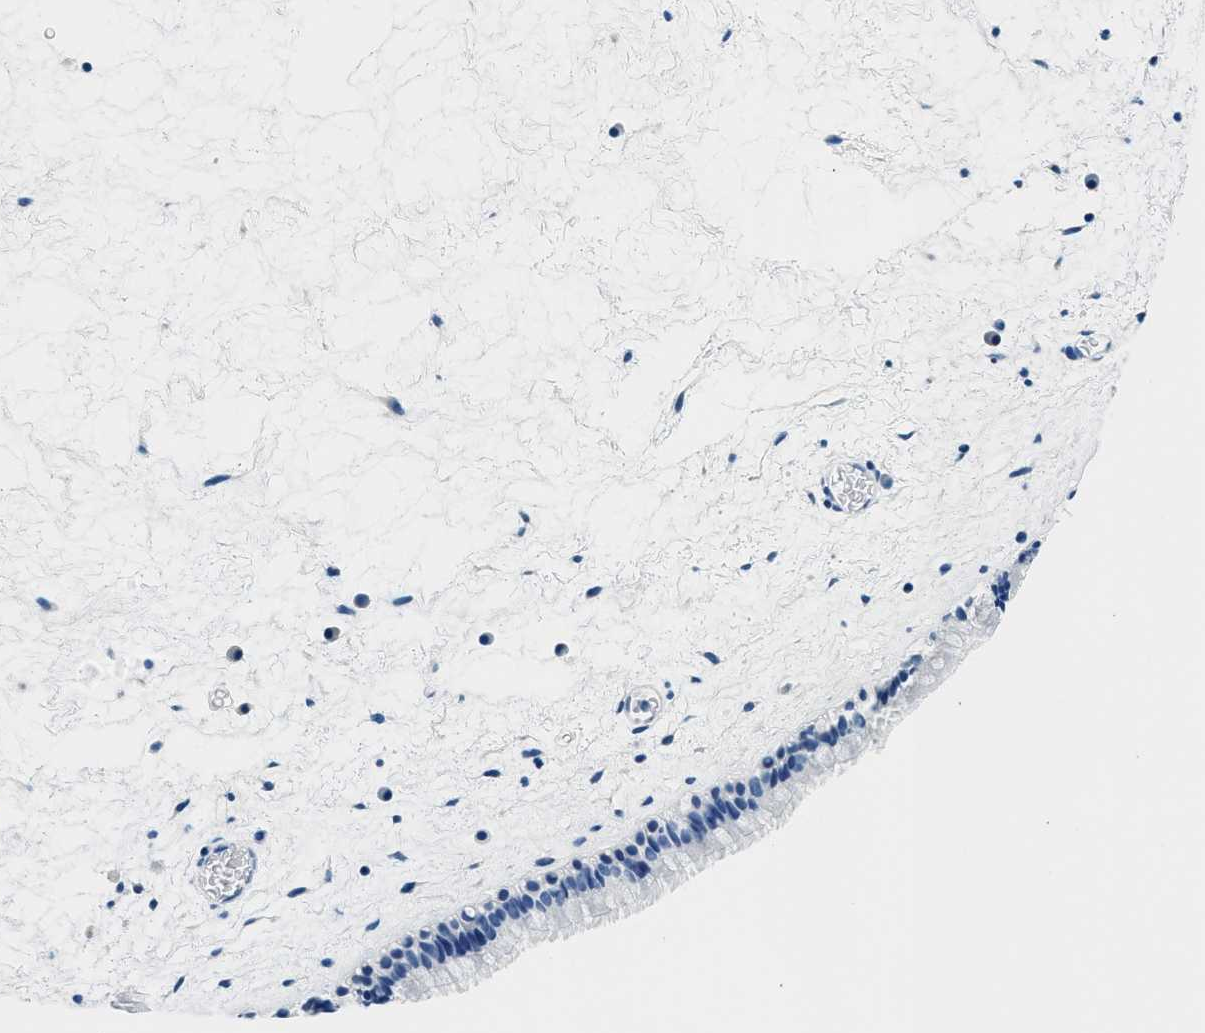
{"staining": {"intensity": "negative", "quantity": "none", "location": "none"}, "tissue": "nasopharynx", "cell_type": "Respiratory epithelial cells", "image_type": "normal", "snomed": [{"axis": "morphology", "description": "Normal tissue, NOS"}, {"axis": "morphology", "description": "Inflammation, NOS"}, {"axis": "topography", "description": "Nasopharynx"}], "caption": "DAB immunohistochemical staining of benign human nasopharynx demonstrates no significant expression in respiratory epithelial cells. (DAB immunohistochemistry visualized using brightfield microscopy, high magnification).", "gene": "GSTM3", "patient": {"sex": "male", "age": 48}}